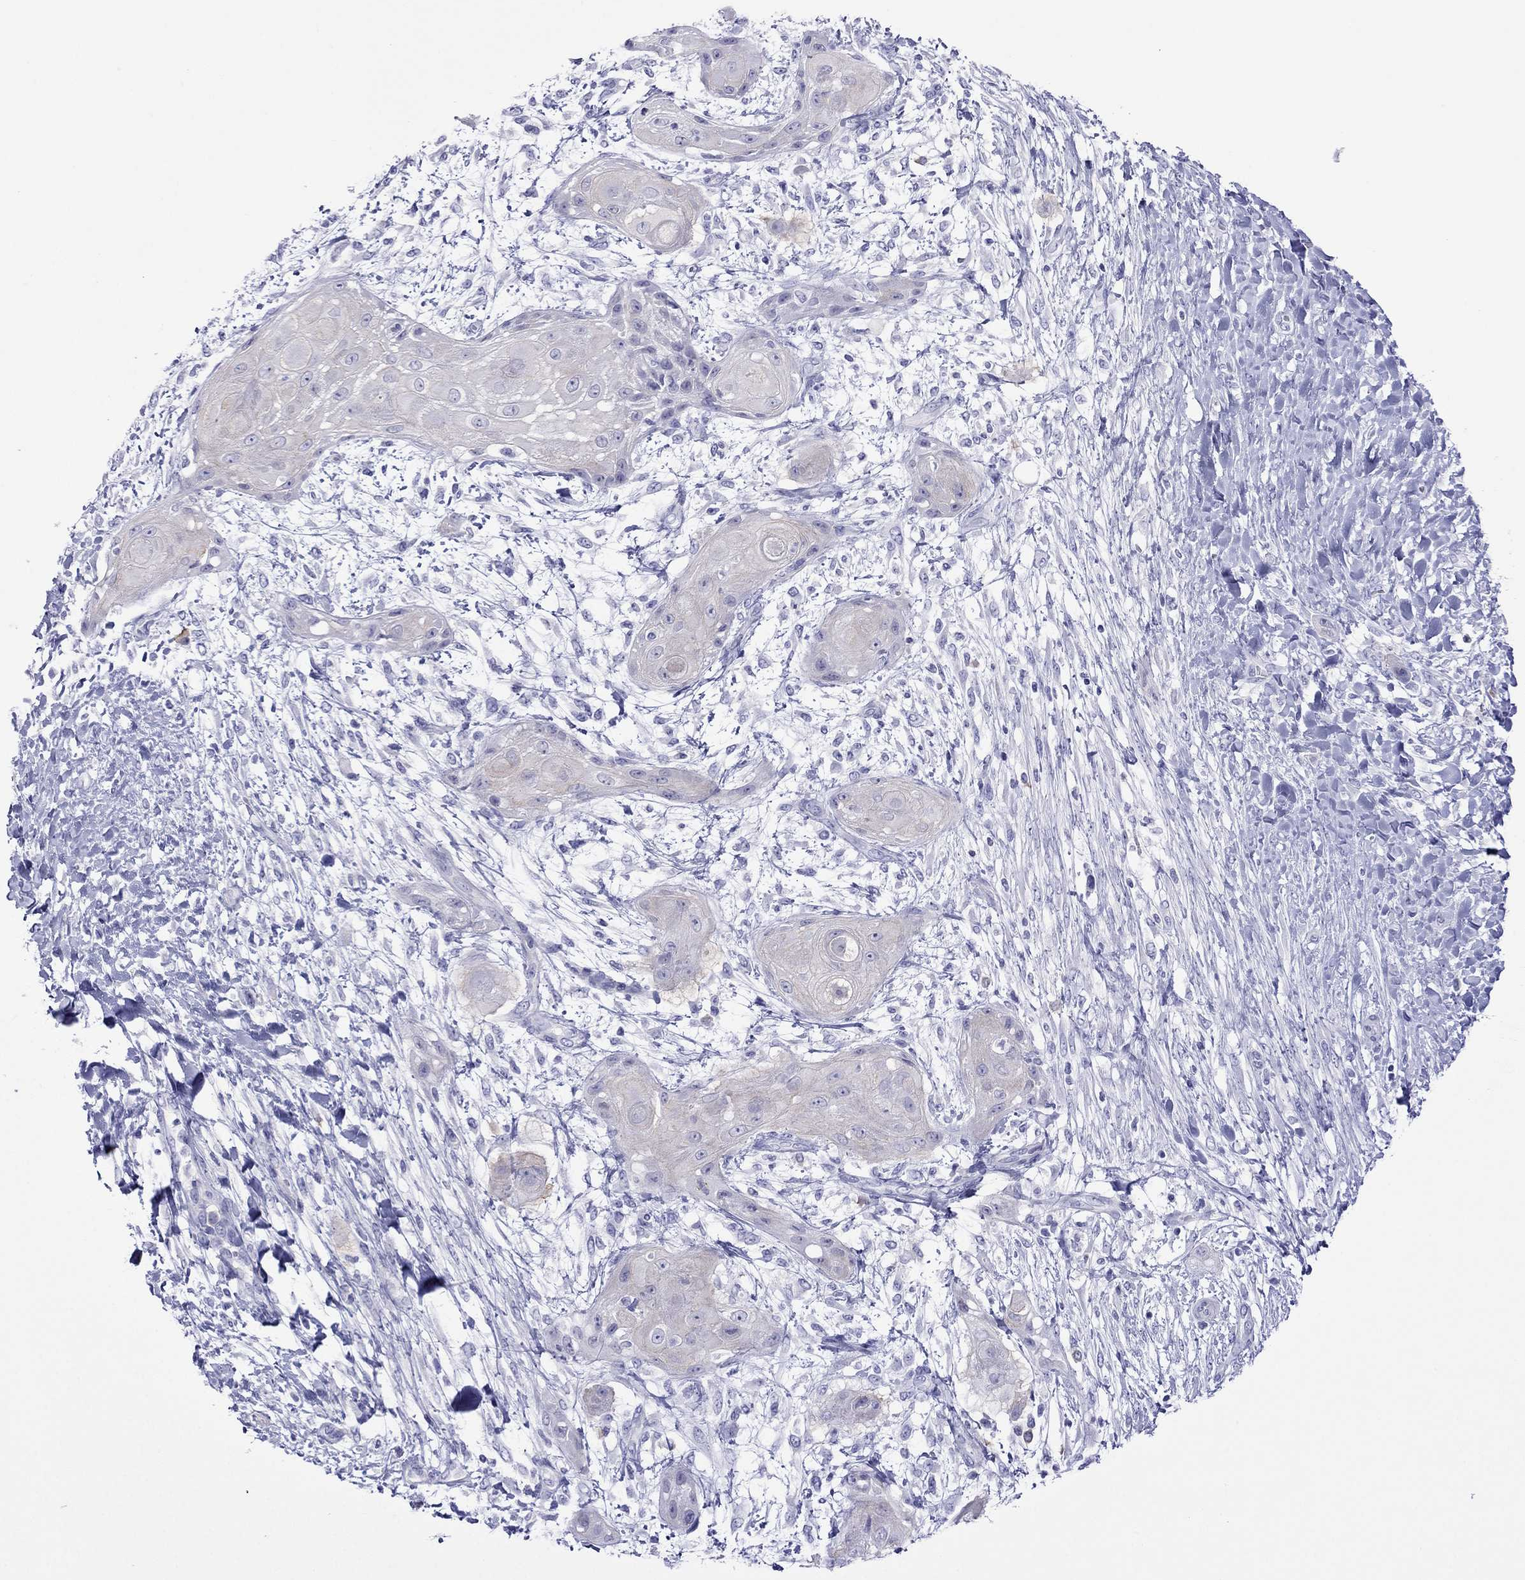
{"staining": {"intensity": "negative", "quantity": "none", "location": "none"}, "tissue": "skin cancer", "cell_type": "Tumor cells", "image_type": "cancer", "snomed": [{"axis": "morphology", "description": "Squamous cell carcinoma, NOS"}, {"axis": "topography", "description": "Skin"}], "caption": "Histopathology image shows no significant protein expression in tumor cells of skin squamous cell carcinoma. The staining is performed using DAB brown chromogen with nuclei counter-stained in using hematoxylin.", "gene": "PCDHA6", "patient": {"sex": "male", "age": 62}}